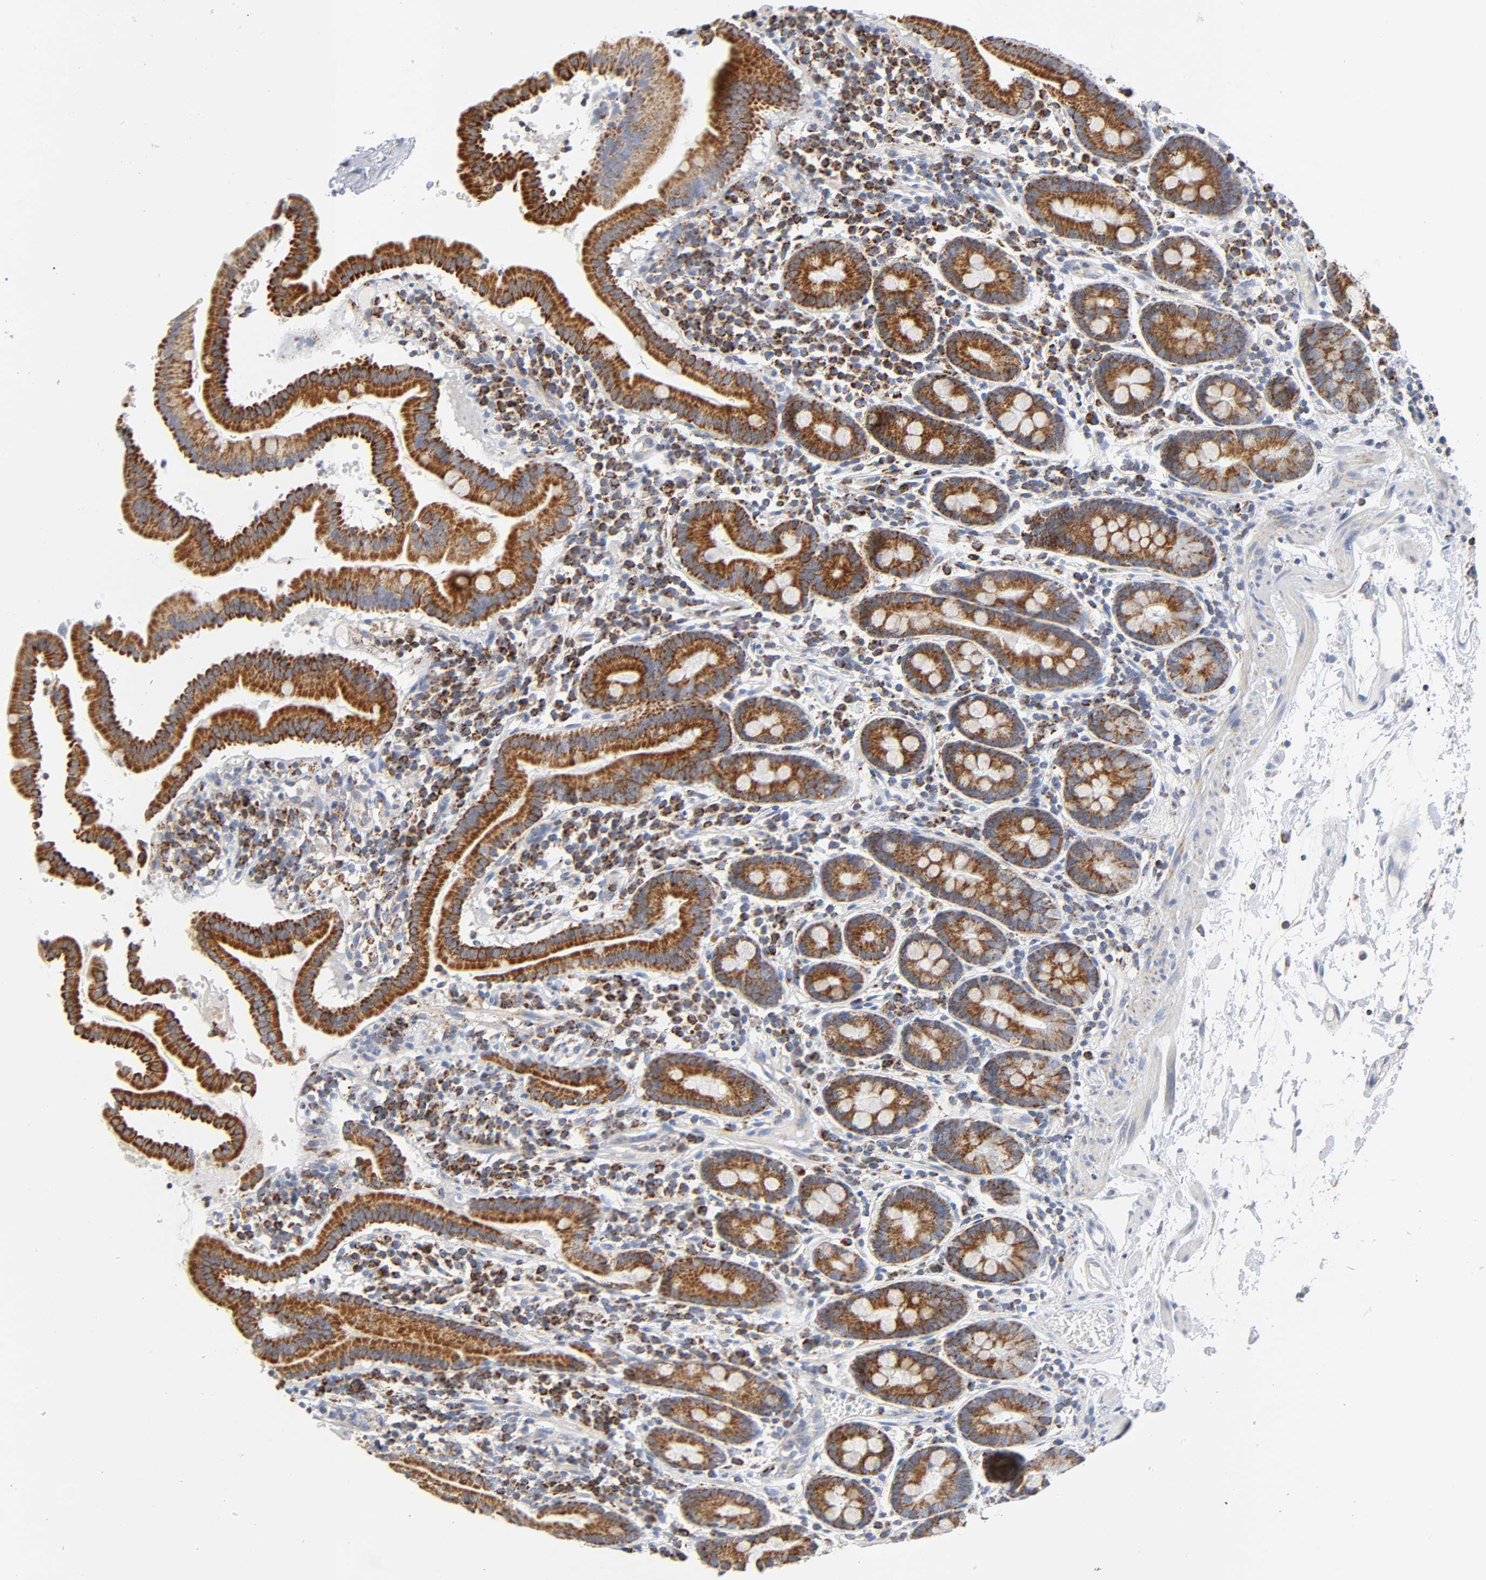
{"staining": {"intensity": "strong", "quantity": ">75%", "location": "cytoplasmic/membranous"}, "tissue": "duodenum", "cell_type": "Glandular cells", "image_type": "normal", "snomed": [{"axis": "morphology", "description": "Normal tissue, NOS"}, {"axis": "topography", "description": "Duodenum"}], "caption": "This image displays immunohistochemistry staining of unremarkable duodenum, with high strong cytoplasmic/membranous staining in about >75% of glandular cells.", "gene": "BAK1", "patient": {"sex": "male", "age": 50}}